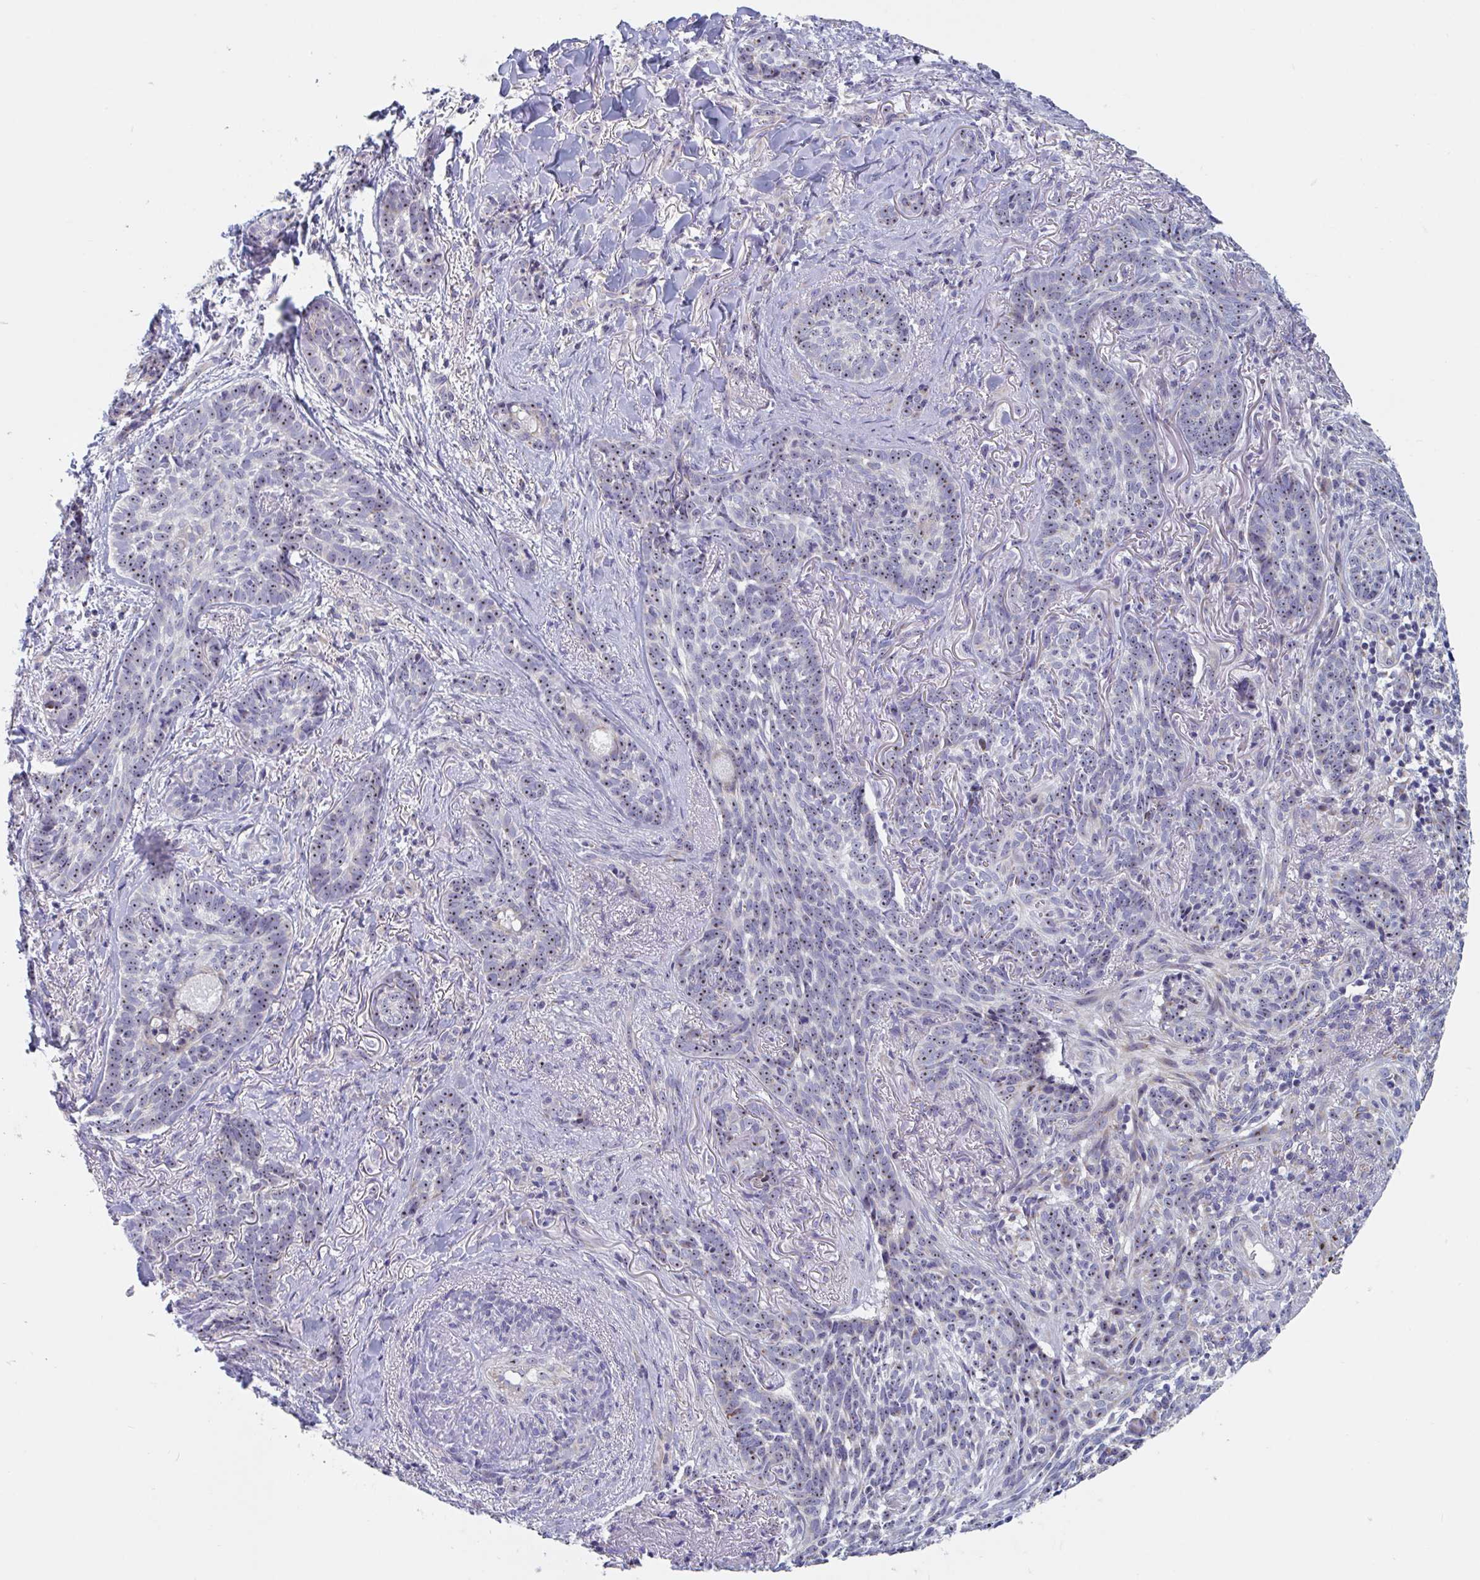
{"staining": {"intensity": "moderate", "quantity": "25%-75%", "location": "nuclear"}, "tissue": "skin cancer", "cell_type": "Tumor cells", "image_type": "cancer", "snomed": [{"axis": "morphology", "description": "Basal cell carcinoma"}, {"axis": "topography", "description": "Skin"}, {"axis": "topography", "description": "Skin of face"}], "caption": "Tumor cells reveal moderate nuclear staining in about 25%-75% of cells in skin cancer (basal cell carcinoma).", "gene": "MRPL53", "patient": {"sex": "male", "age": 88}}